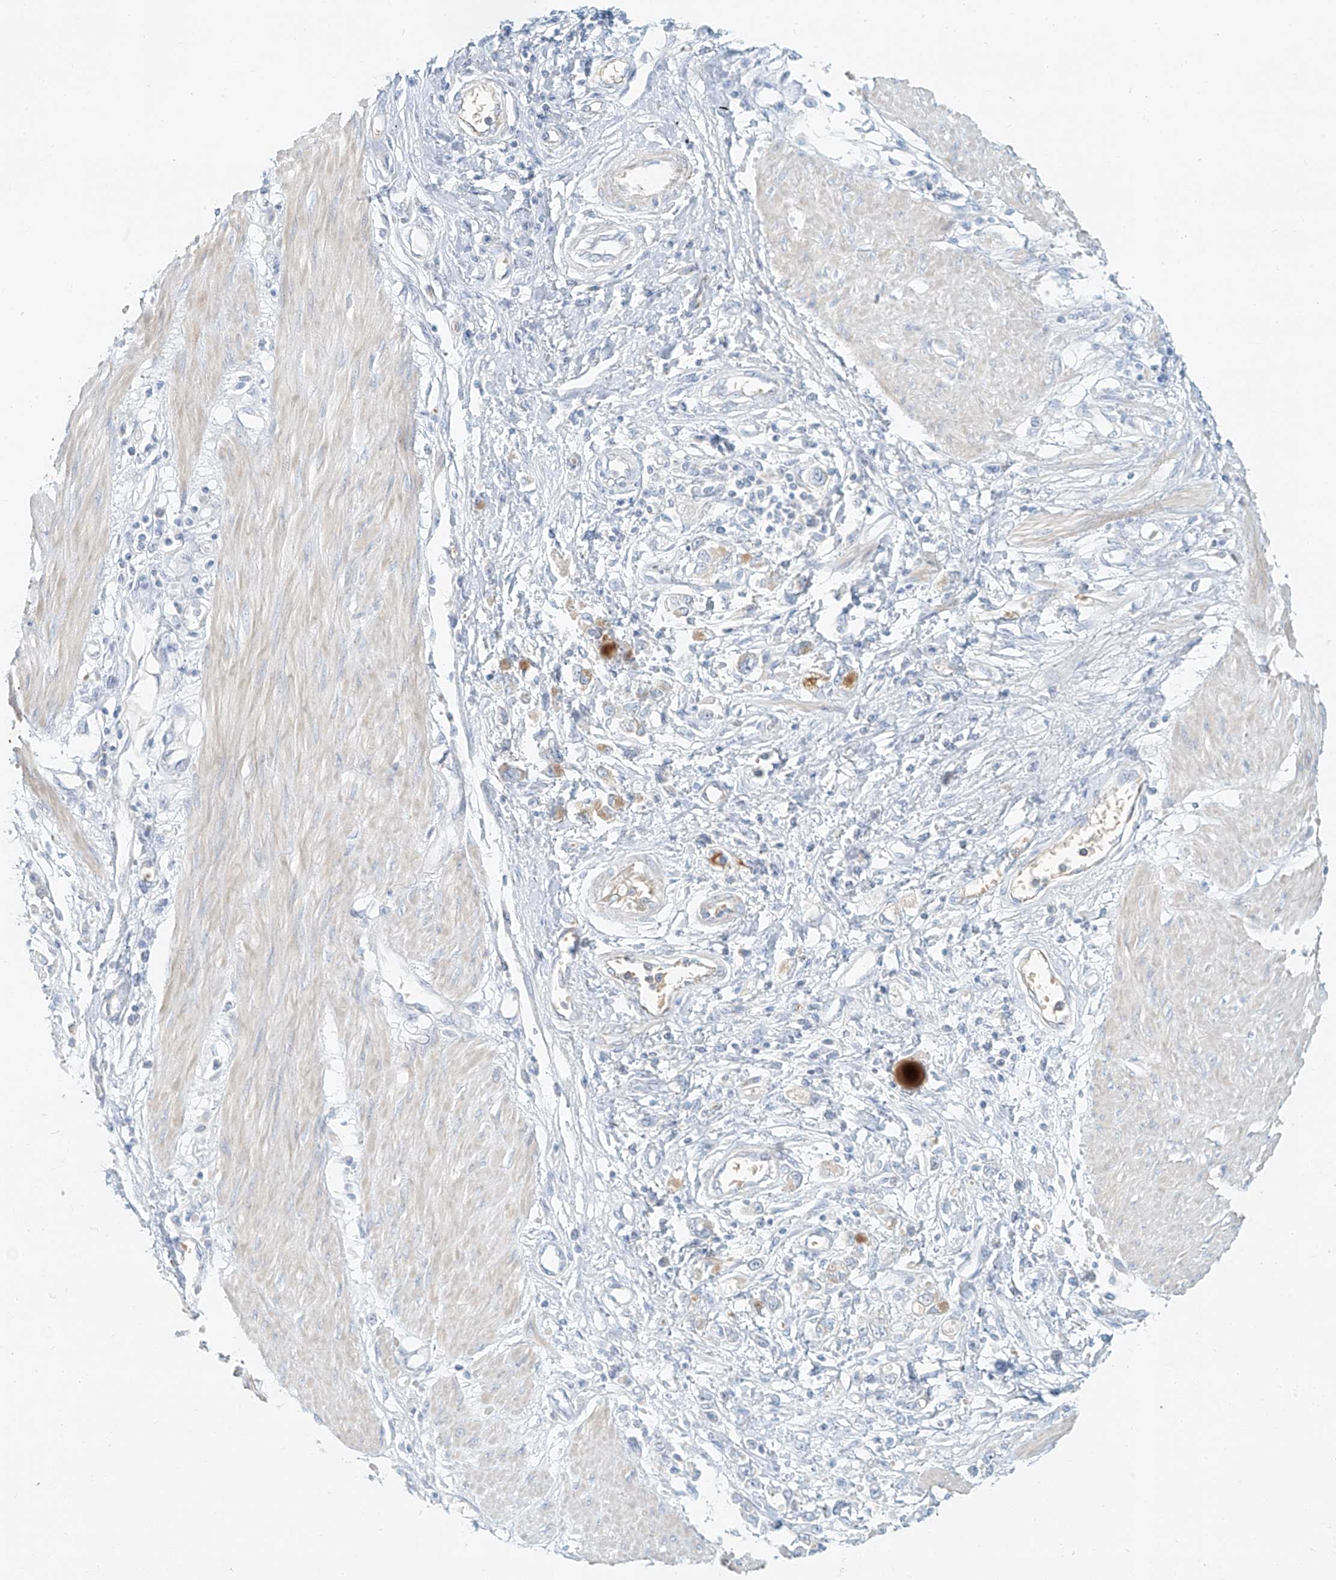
{"staining": {"intensity": "weak", "quantity": "<25%", "location": "cytoplasmic/membranous"}, "tissue": "stomach cancer", "cell_type": "Tumor cells", "image_type": "cancer", "snomed": [{"axis": "morphology", "description": "Adenocarcinoma, NOS"}, {"axis": "topography", "description": "Stomach"}], "caption": "An immunohistochemistry (IHC) histopathology image of stomach adenocarcinoma is shown. There is no staining in tumor cells of stomach adenocarcinoma.", "gene": "PGC", "patient": {"sex": "female", "age": 76}}